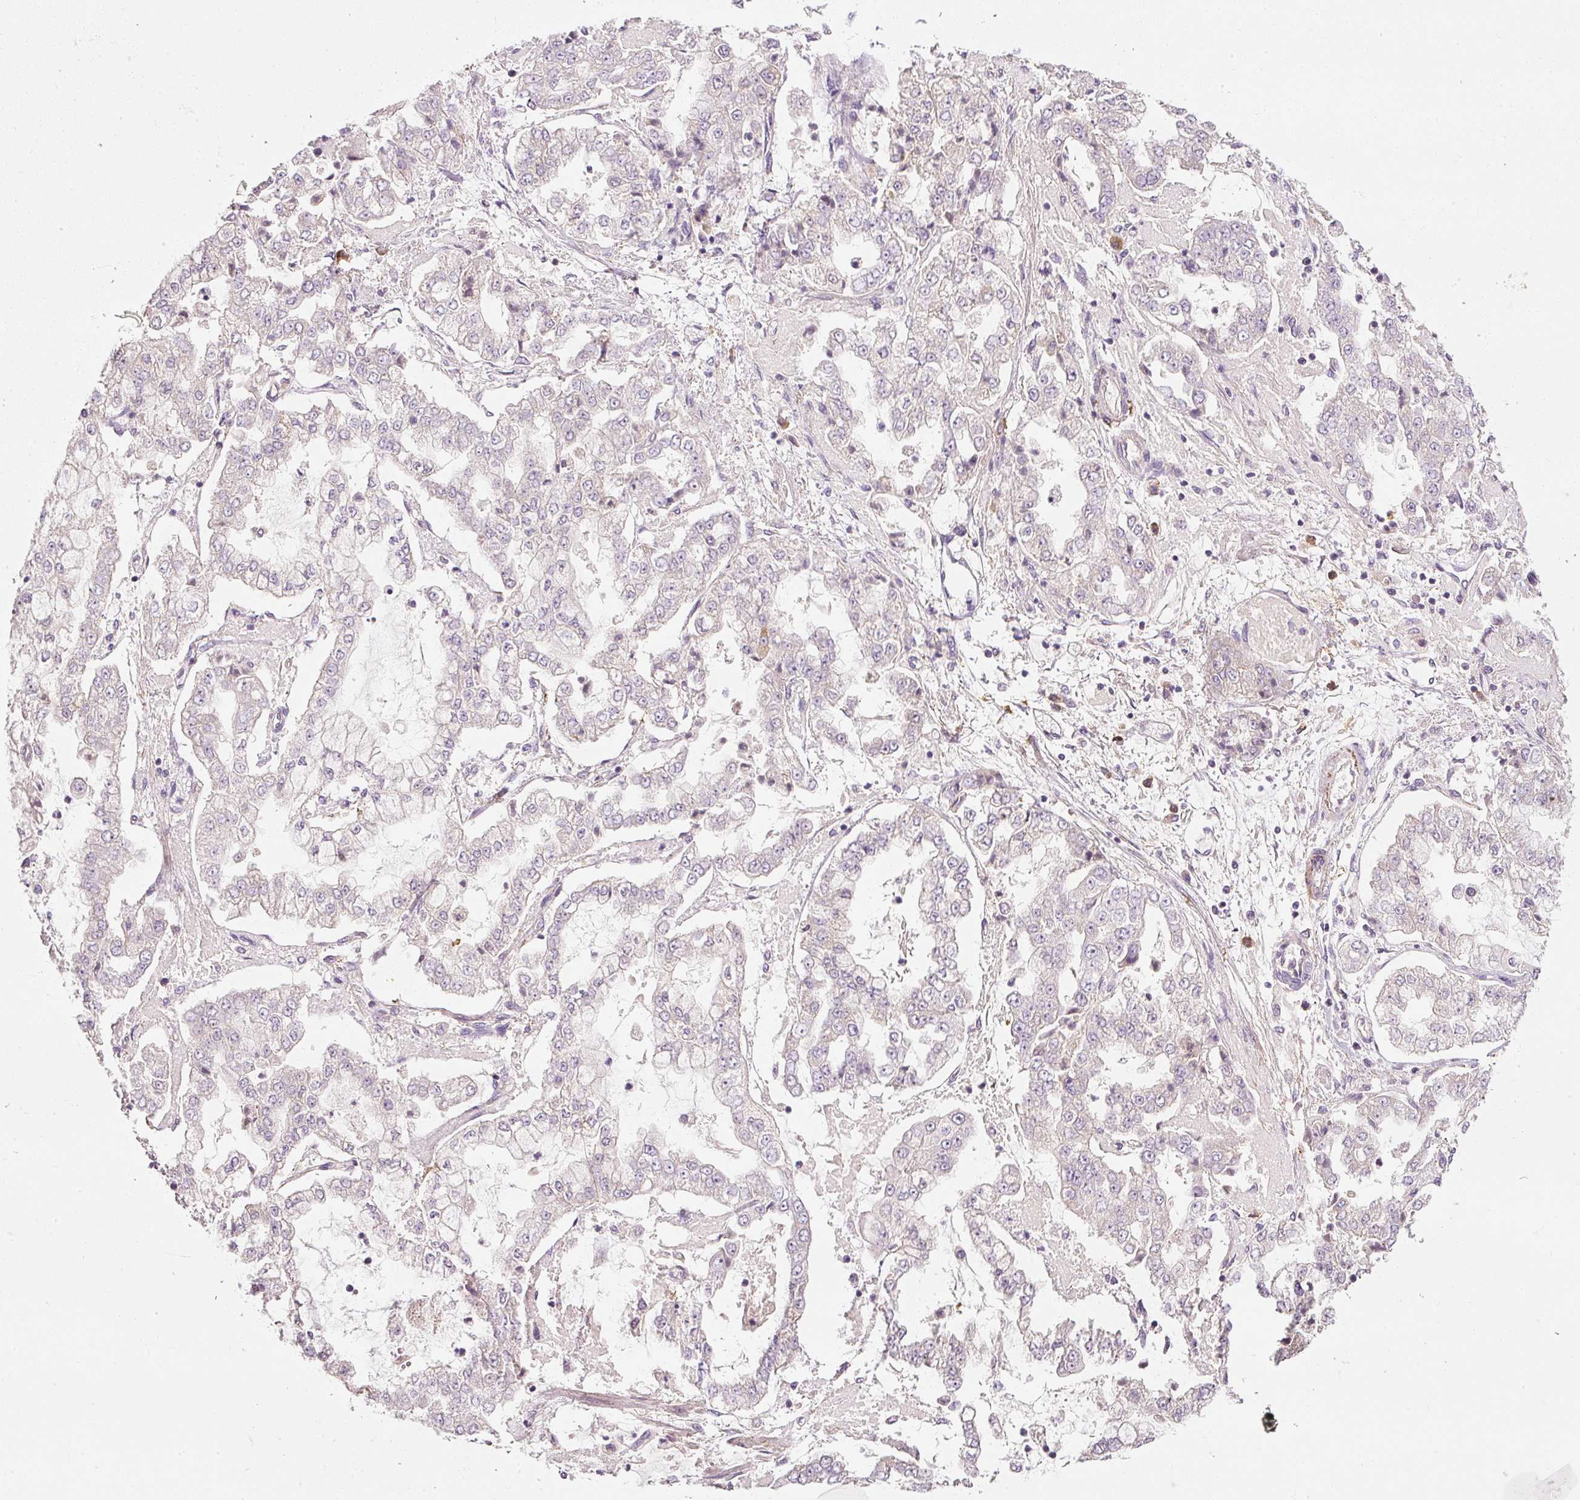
{"staining": {"intensity": "weak", "quantity": "<25%", "location": "cytoplasmic/membranous"}, "tissue": "stomach cancer", "cell_type": "Tumor cells", "image_type": "cancer", "snomed": [{"axis": "morphology", "description": "Adenocarcinoma, NOS"}, {"axis": "topography", "description": "Stomach"}], "caption": "A high-resolution histopathology image shows IHC staining of stomach cancer, which demonstrates no significant positivity in tumor cells. (DAB immunohistochemistry (IHC), high magnification).", "gene": "RNF167", "patient": {"sex": "male", "age": 76}}